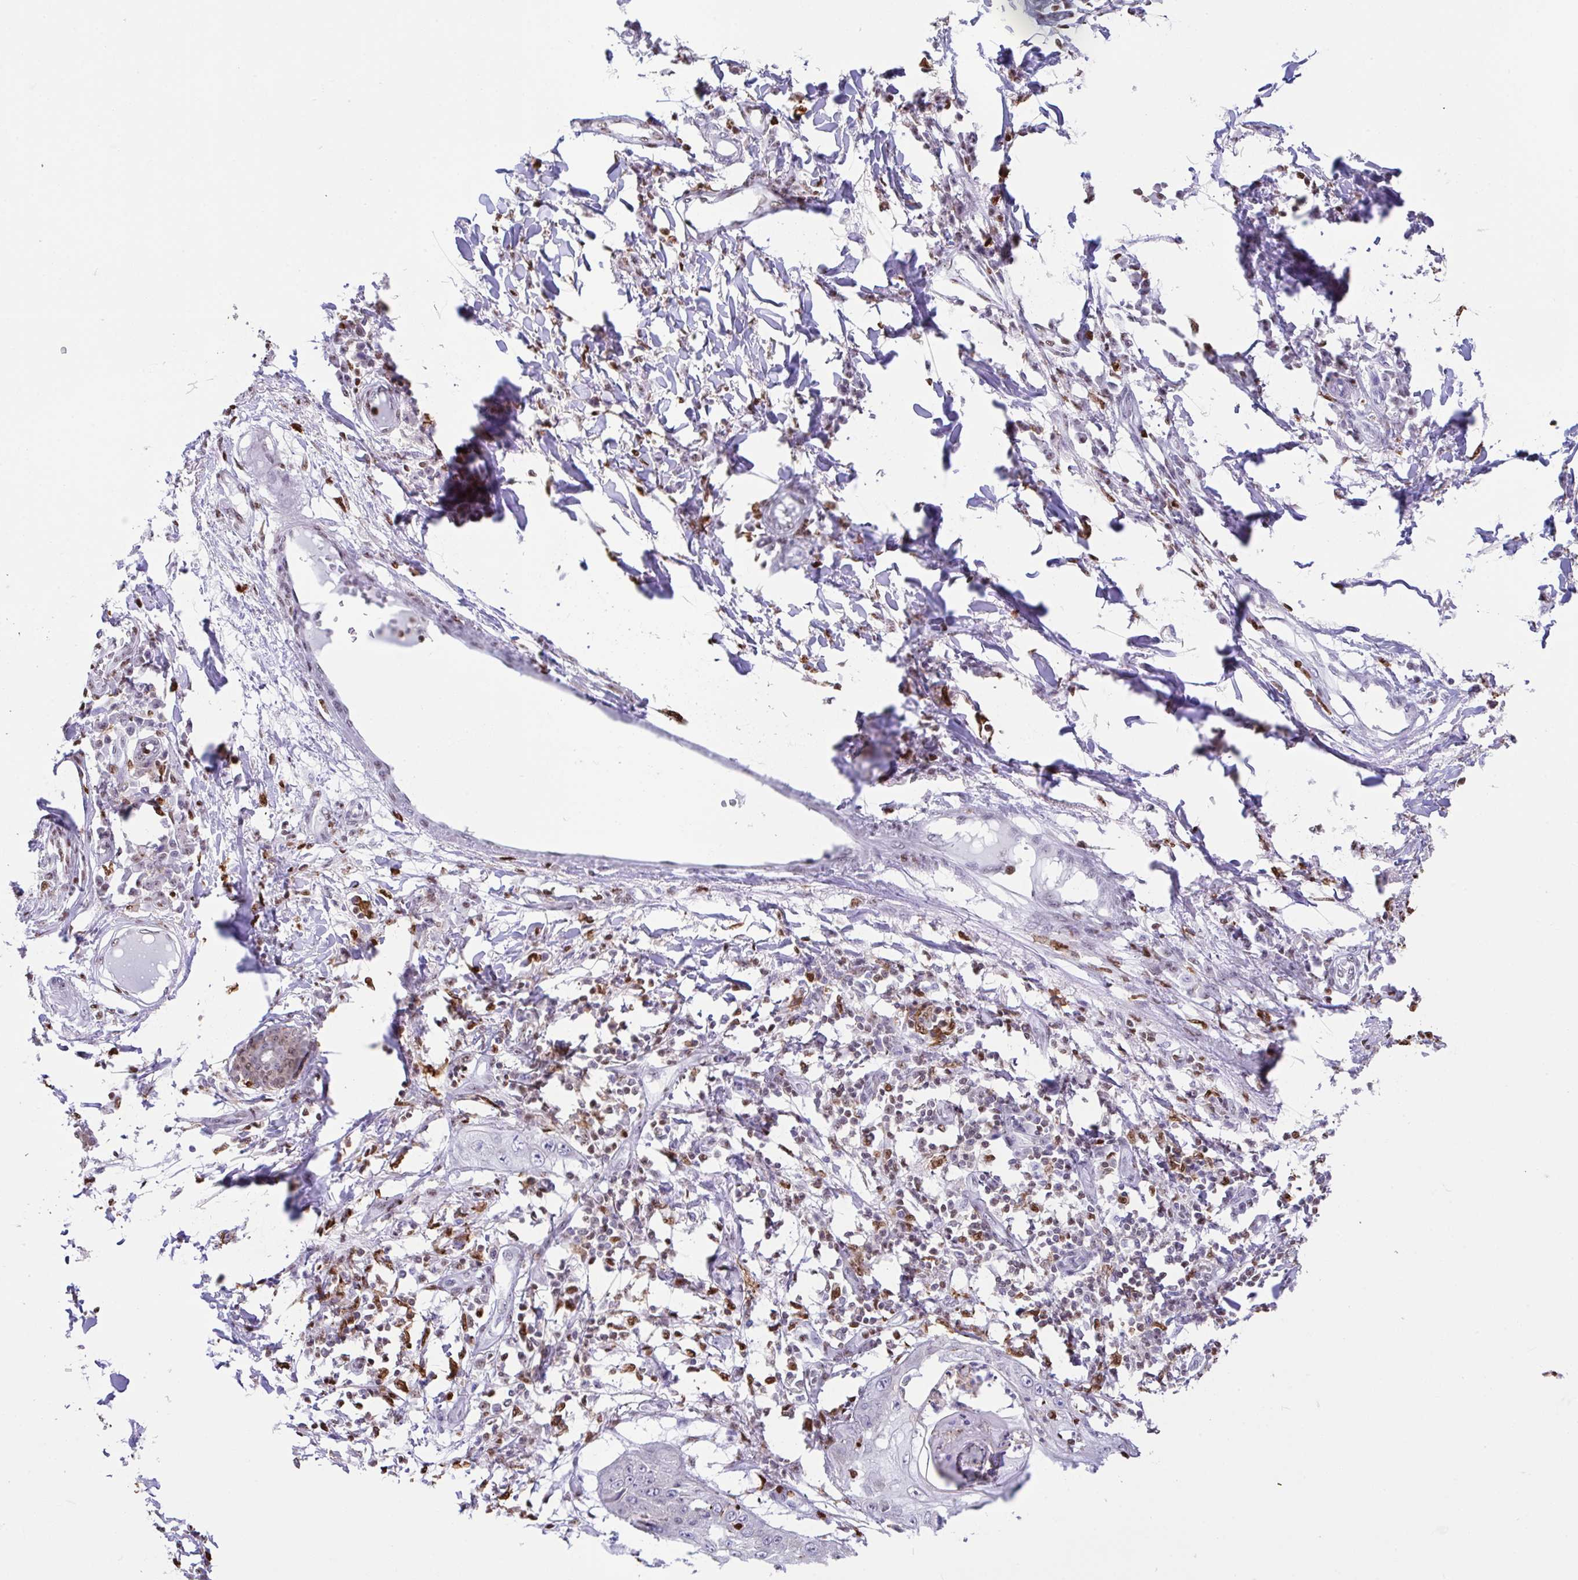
{"staining": {"intensity": "weak", "quantity": "<25%", "location": "nuclear"}, "tissue": "skin cancer", "cell_type": "Tumor cells", "image_type": "cancer", "snomed": [{"axis": "morphology", "description": "Squamous cell carcinoma, NOS"}, {"axis": "topography", "description": "Skin"}], "caption": "Human skin cancer stained for a protein using immunohistochemistry (IHC) shows no positivity in tumor cells.", "gene": "BTBD10", "patient": {"sex": "male", "age": 70}}